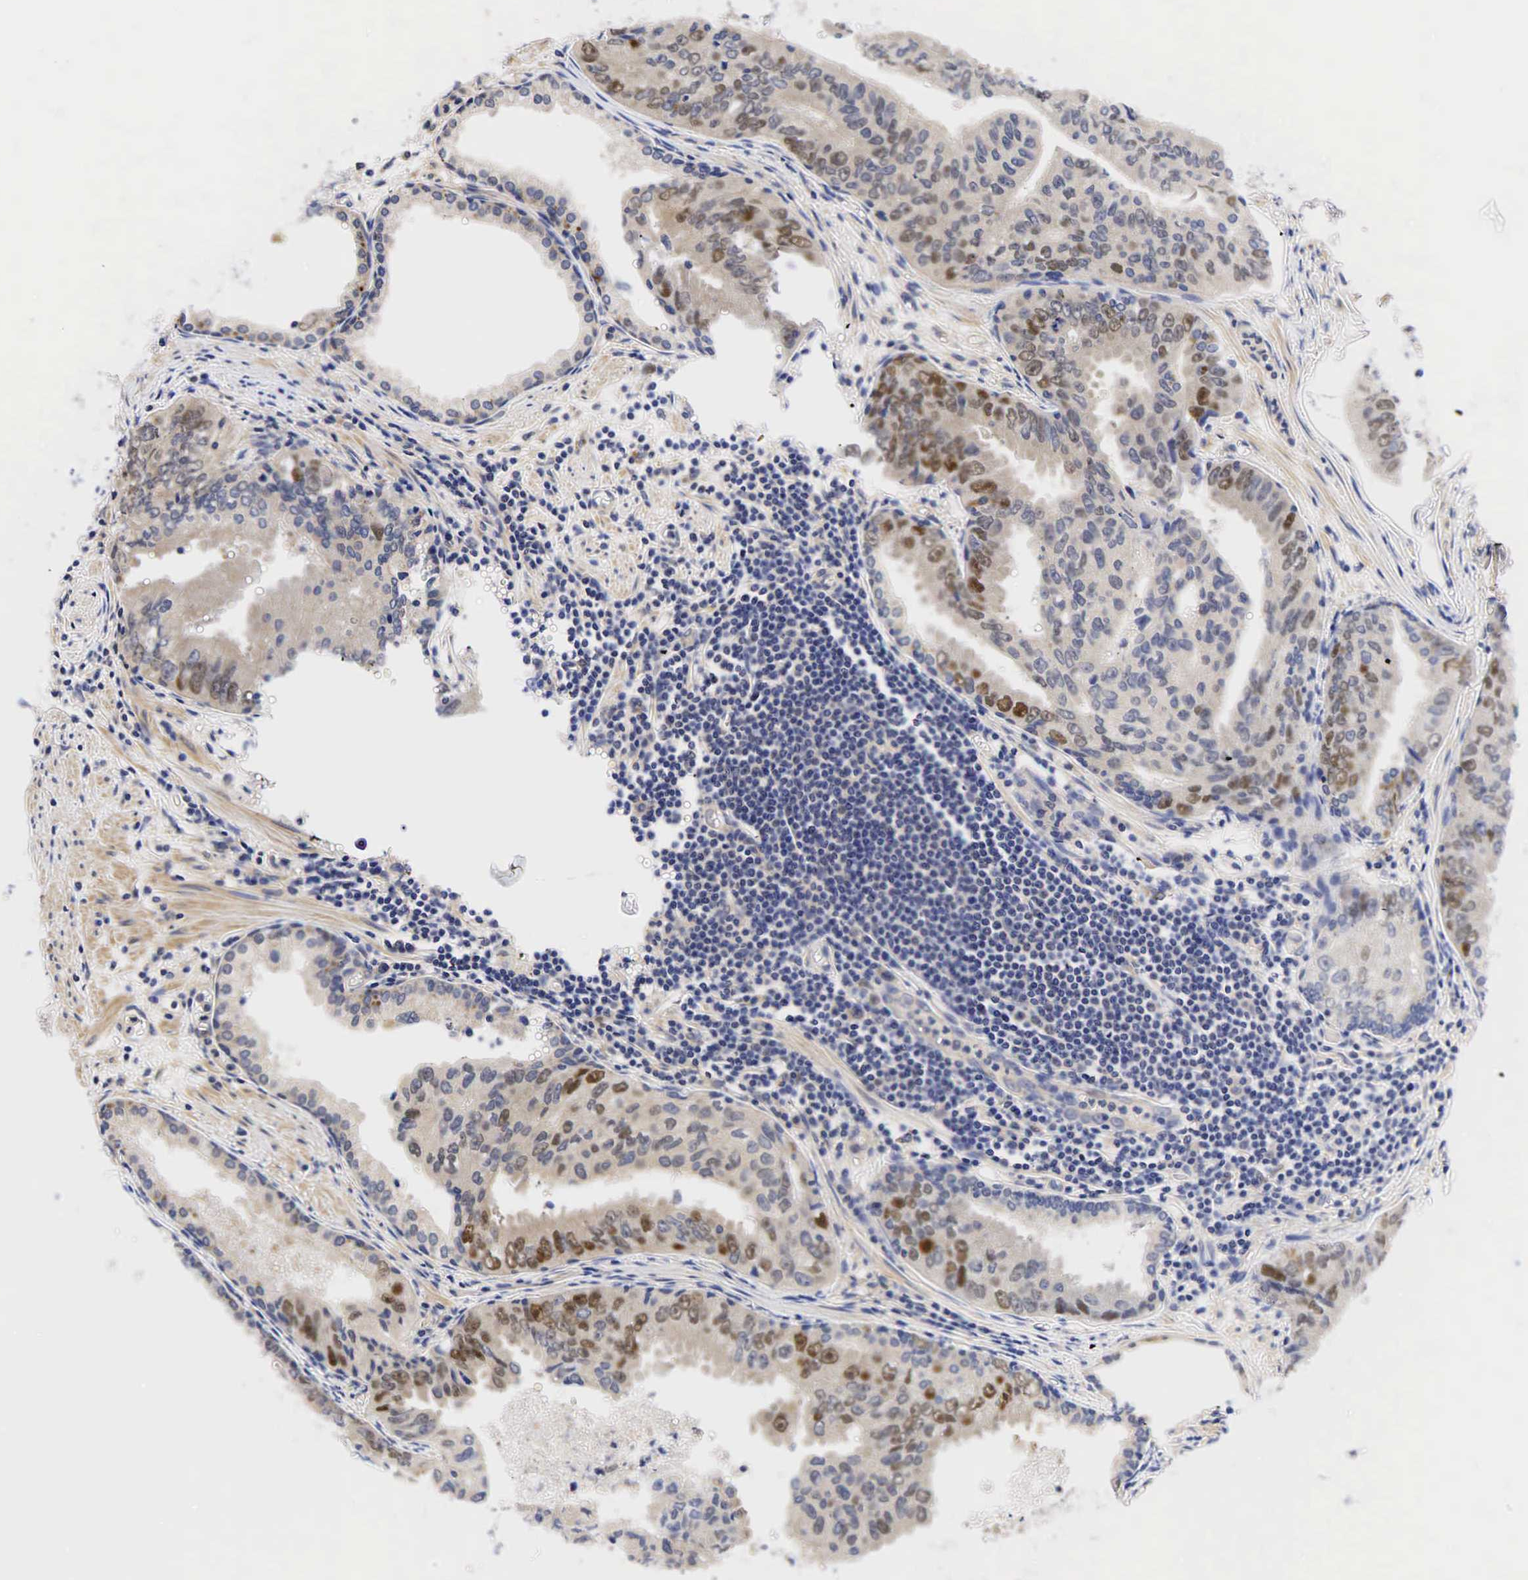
{"staining": {"intensity": "moderate", "quantity": "25%-75%", "location": "nuclear"}, "tissue": "prostate cancer", "cell_type": "Tumor cells", "image_type": "cancer", "snomed": [{"axis": "morphology", "description": "Adenocarcinoma, High grade"}, {"axis": "topography", "description": "Prostate"}], "caption": "Immunohistochemistry micrograph of prostate cancer (high-grade adenocarcinoma) stained for a protein (brown), which displays medium levels of moderate nuclear staining in approximately 25%-75% of tumor cells.", "gene": "CCND1", "patient": {"sex": "male", "age": 56}}